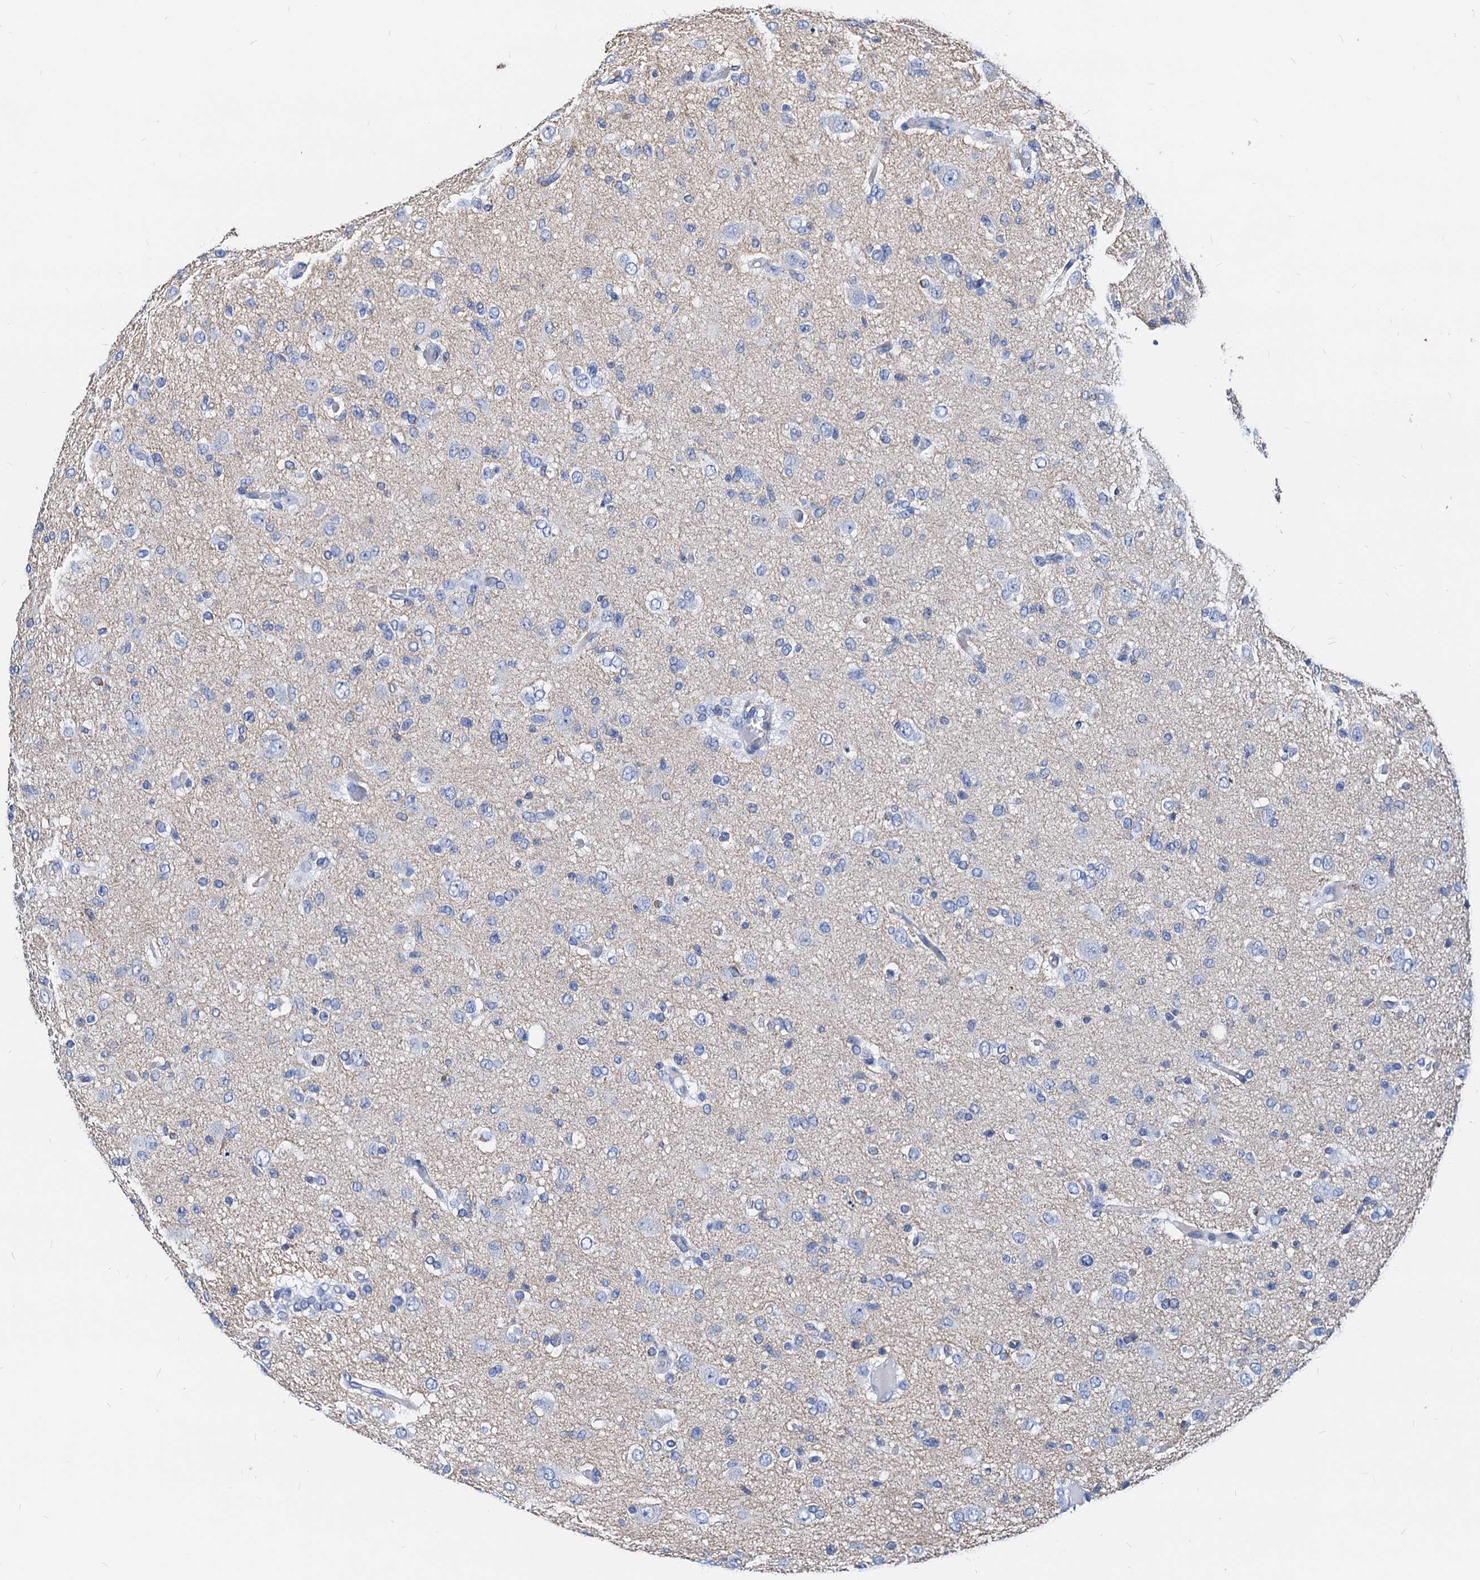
{"staining": {"intensity": "negative", "quantity": "none", "location": "none"}, "tissue": "glioma", "cell_type": "Tumor cells", "image_type": "cancer", "snomed": [{"axis": "morphology", "description": "Glioma, malignant, High grade"}, {"axis": "topography", "description": "Brain"}], "caption": "This is an IHC histopathology image of high-grade glioma (malignant). There is no staining in tumor cells.", "gene": "LCP2", "patient": {"sex": "female", "age": 59}}